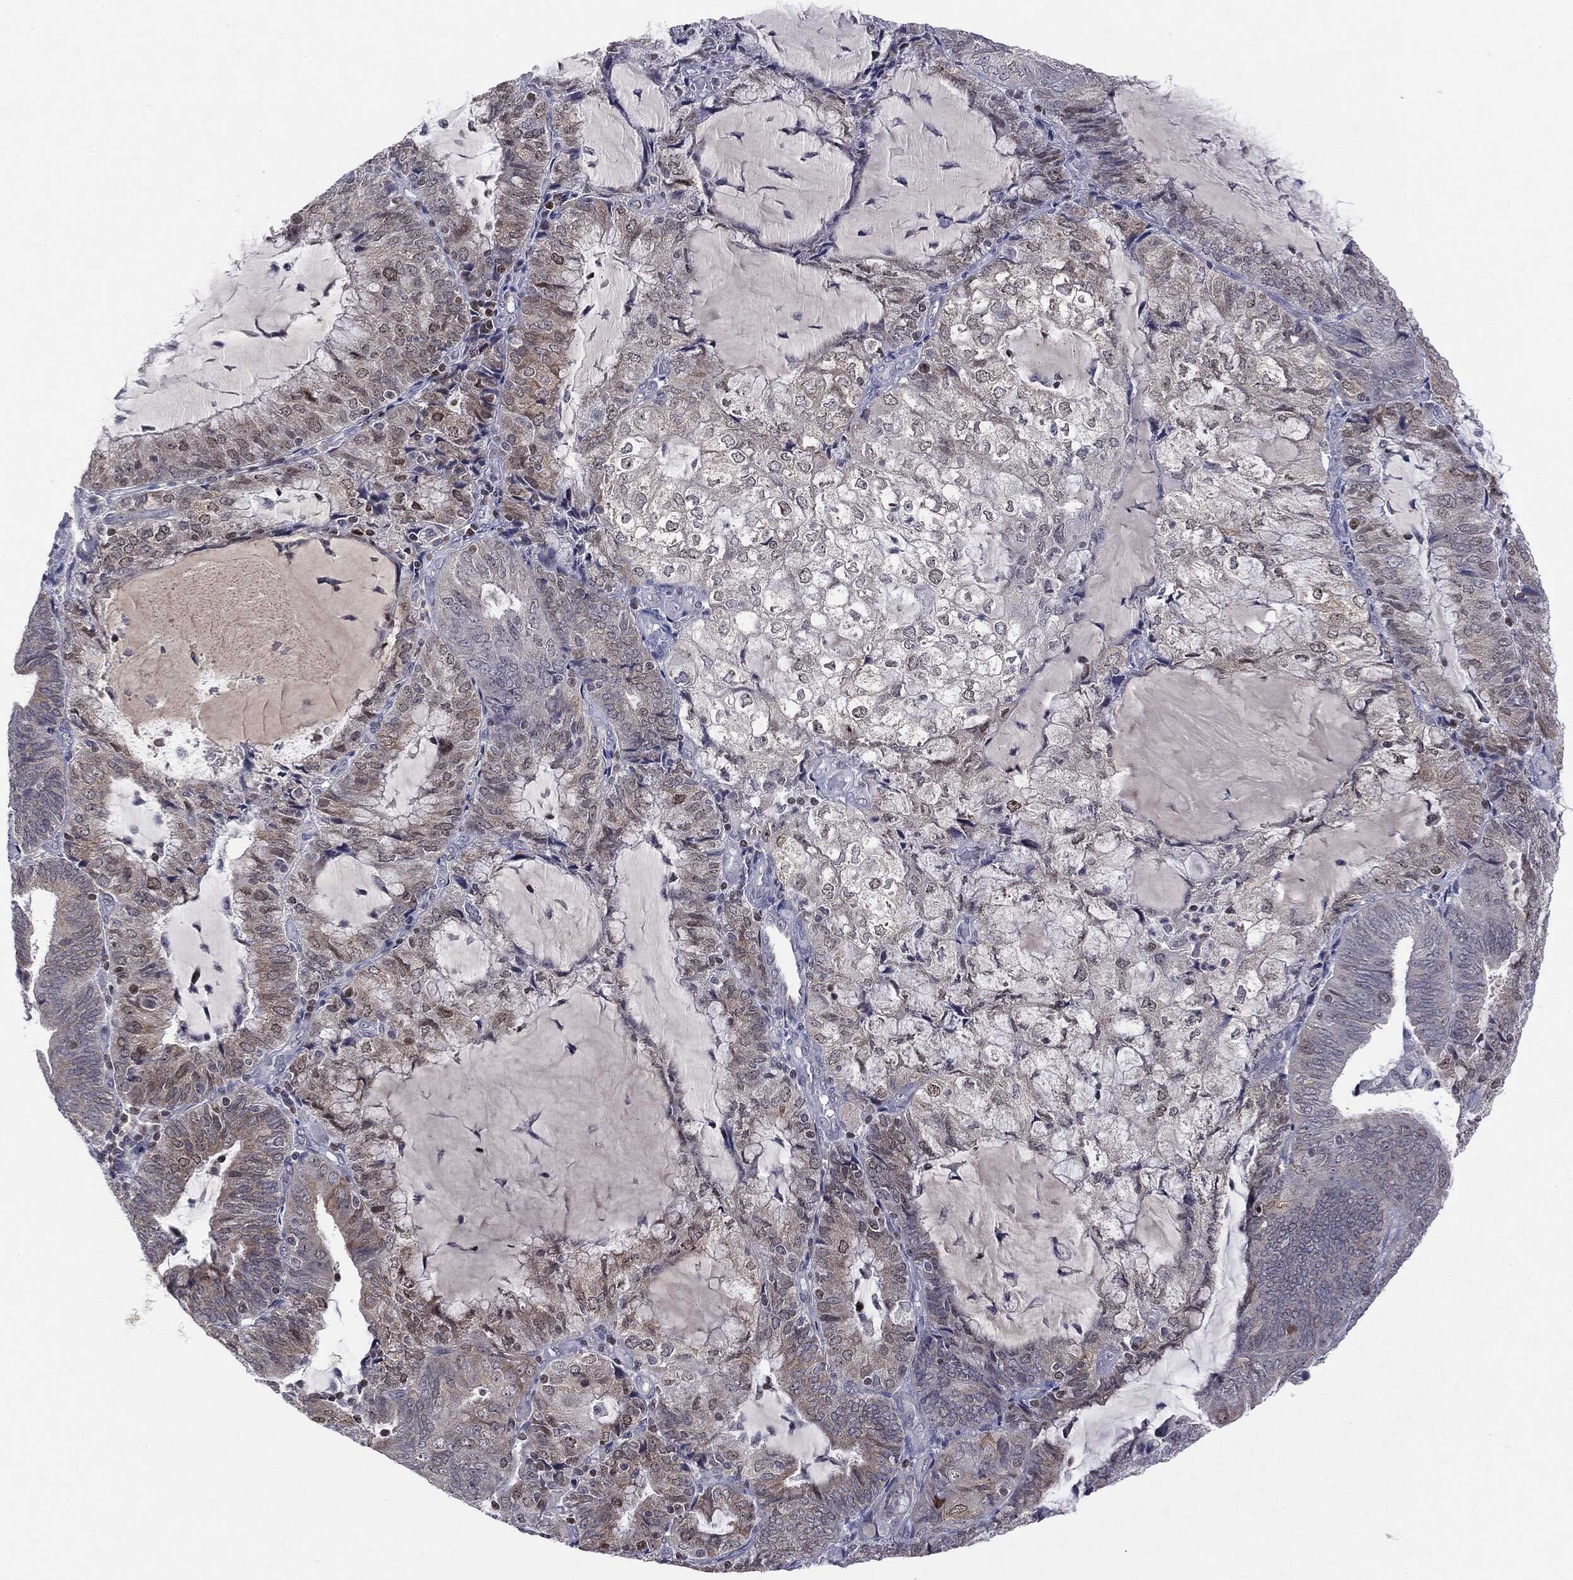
{"staining": {"intensity": "weak", "quantity": "<25%", "location": "cytoplasmic/membranous,nuclear"}, "tissue": "endometrial cancer", "cell_type": "Tumor cells", "image_type": "cancer", "snomed": [{"axis": "morphology", "description": "Adenocarcinoma, NOS"}, {"axis": "topography", "description": "Endometrium"}], "caption": "DAB (3,3'-diaminobenzidine) immunohistochemical staining of endometrial cancer shows no significant positivity in tumor cells.", "gene": "KIF2C", "patient": {"sex": "female", "age": 81}}